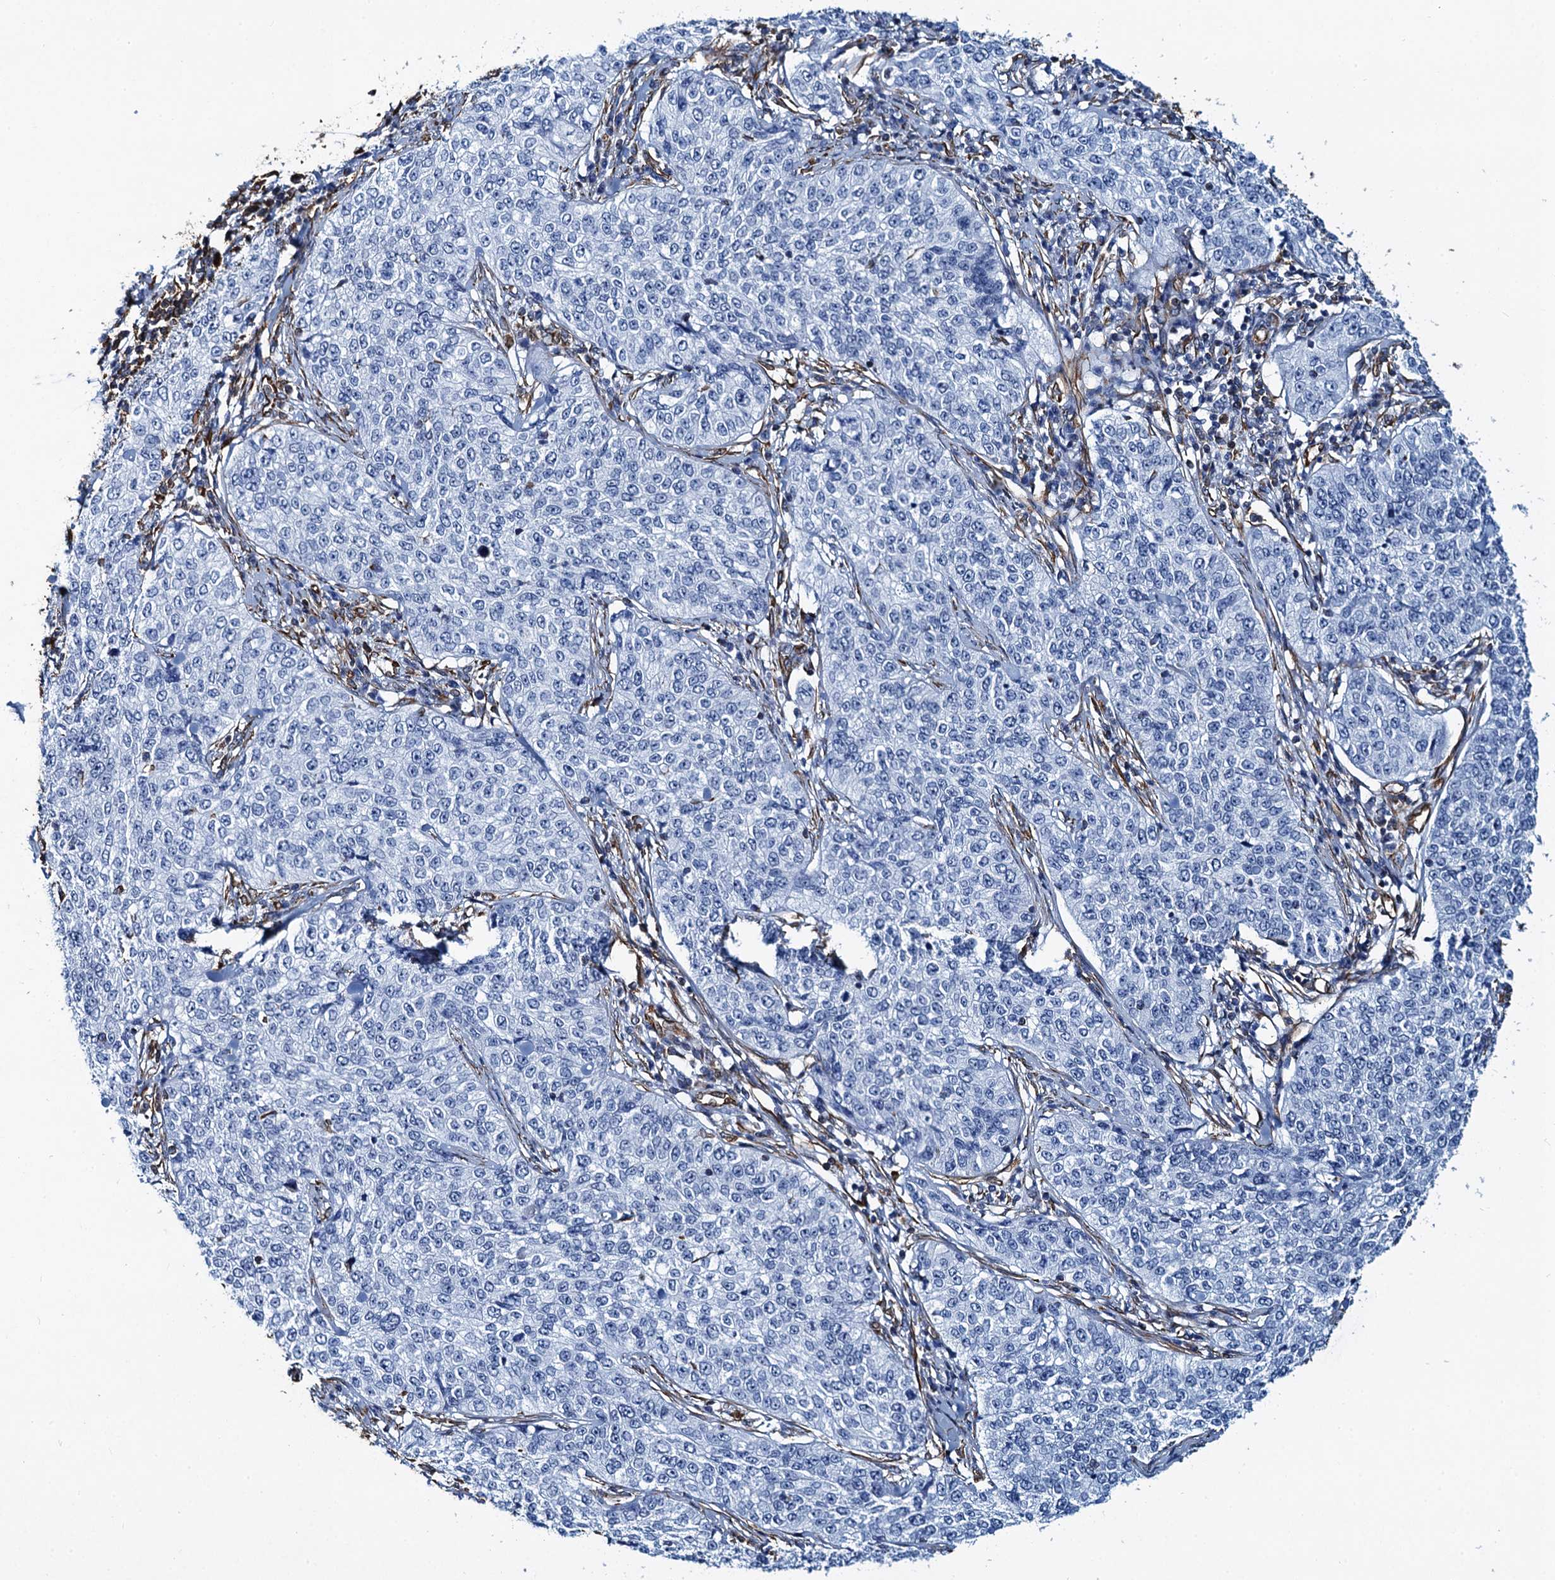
{"staining": {"intensity": "negative", "quantity": "none", "location": "none"}, "tissue": "cervical cancer", "cell_type": "Tumor cells", "image_type": "cancer", "snomed": [{"axis": "morphology", "description": "Squamous cell carcinoma, NOS"}, {"axis": "topography", "description": "Cervix"}], "caption": "Cervical cancer was stained to show a protein in brown. There is no significant expression in tumor cells.", "gene": "PGM2", "patient": {"sex": "female", "age": 35}}